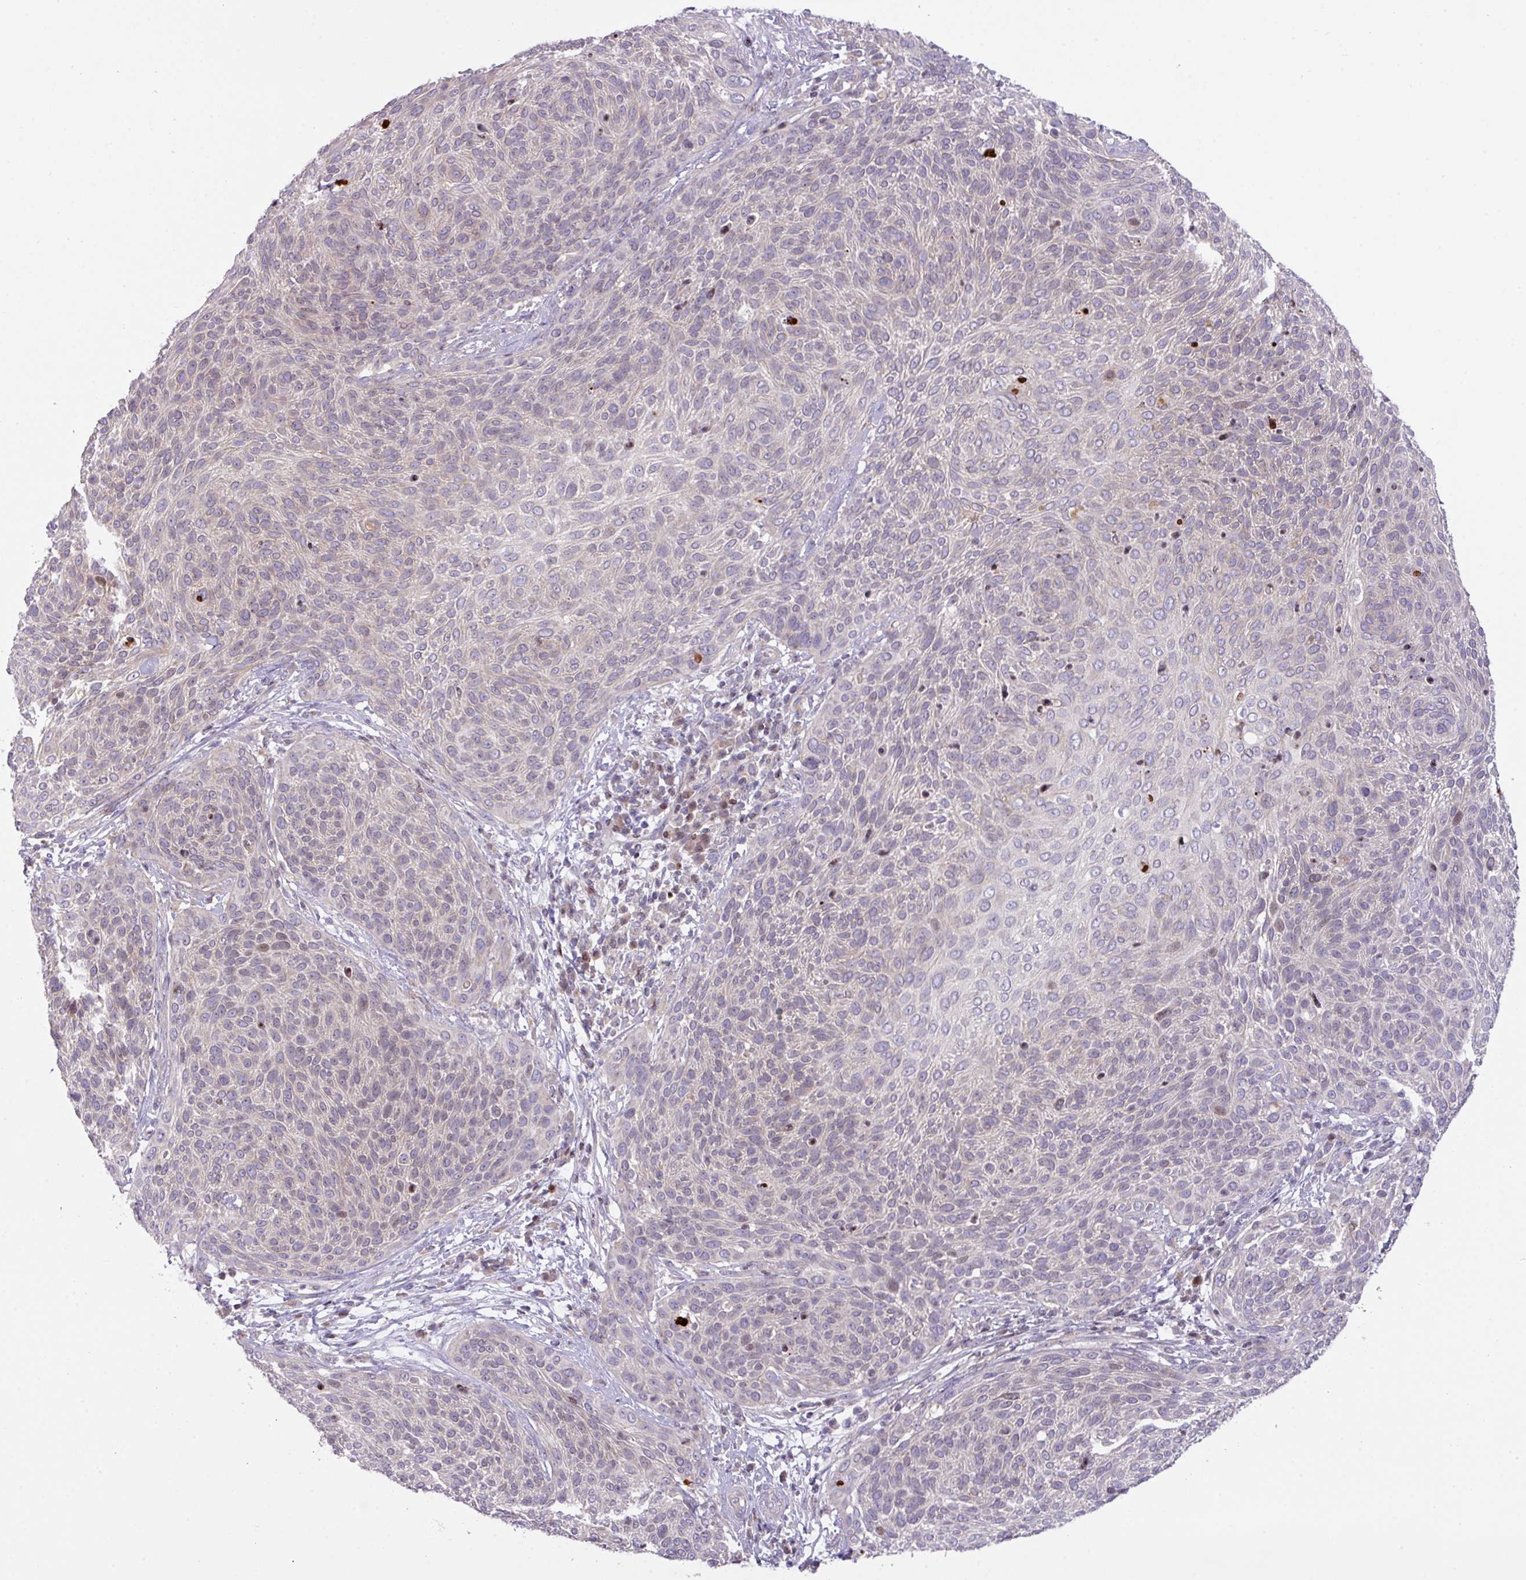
{"staining": {"intensity": "negative", "quantity": "none", "location": "none"}, "tissue": "cervical cancer", "cell_type": "Tumor cells", "image_type": "cancer", "snomed": [{"axis": "morphology", "description": "Squamous cell carcinoma, NOS"}, {"axis": "topography", "description": "Cervix"}], "caption": "Immunohistochemistry micrograph of human cervical cancer stained for a protein (brown), which exhibits no positivity in tumor cells. (Immunohistochemistry, brightfield microscopy, high magnification).", "gene": "ZNF394", "patient": {"sex": "female", "age": 31}}